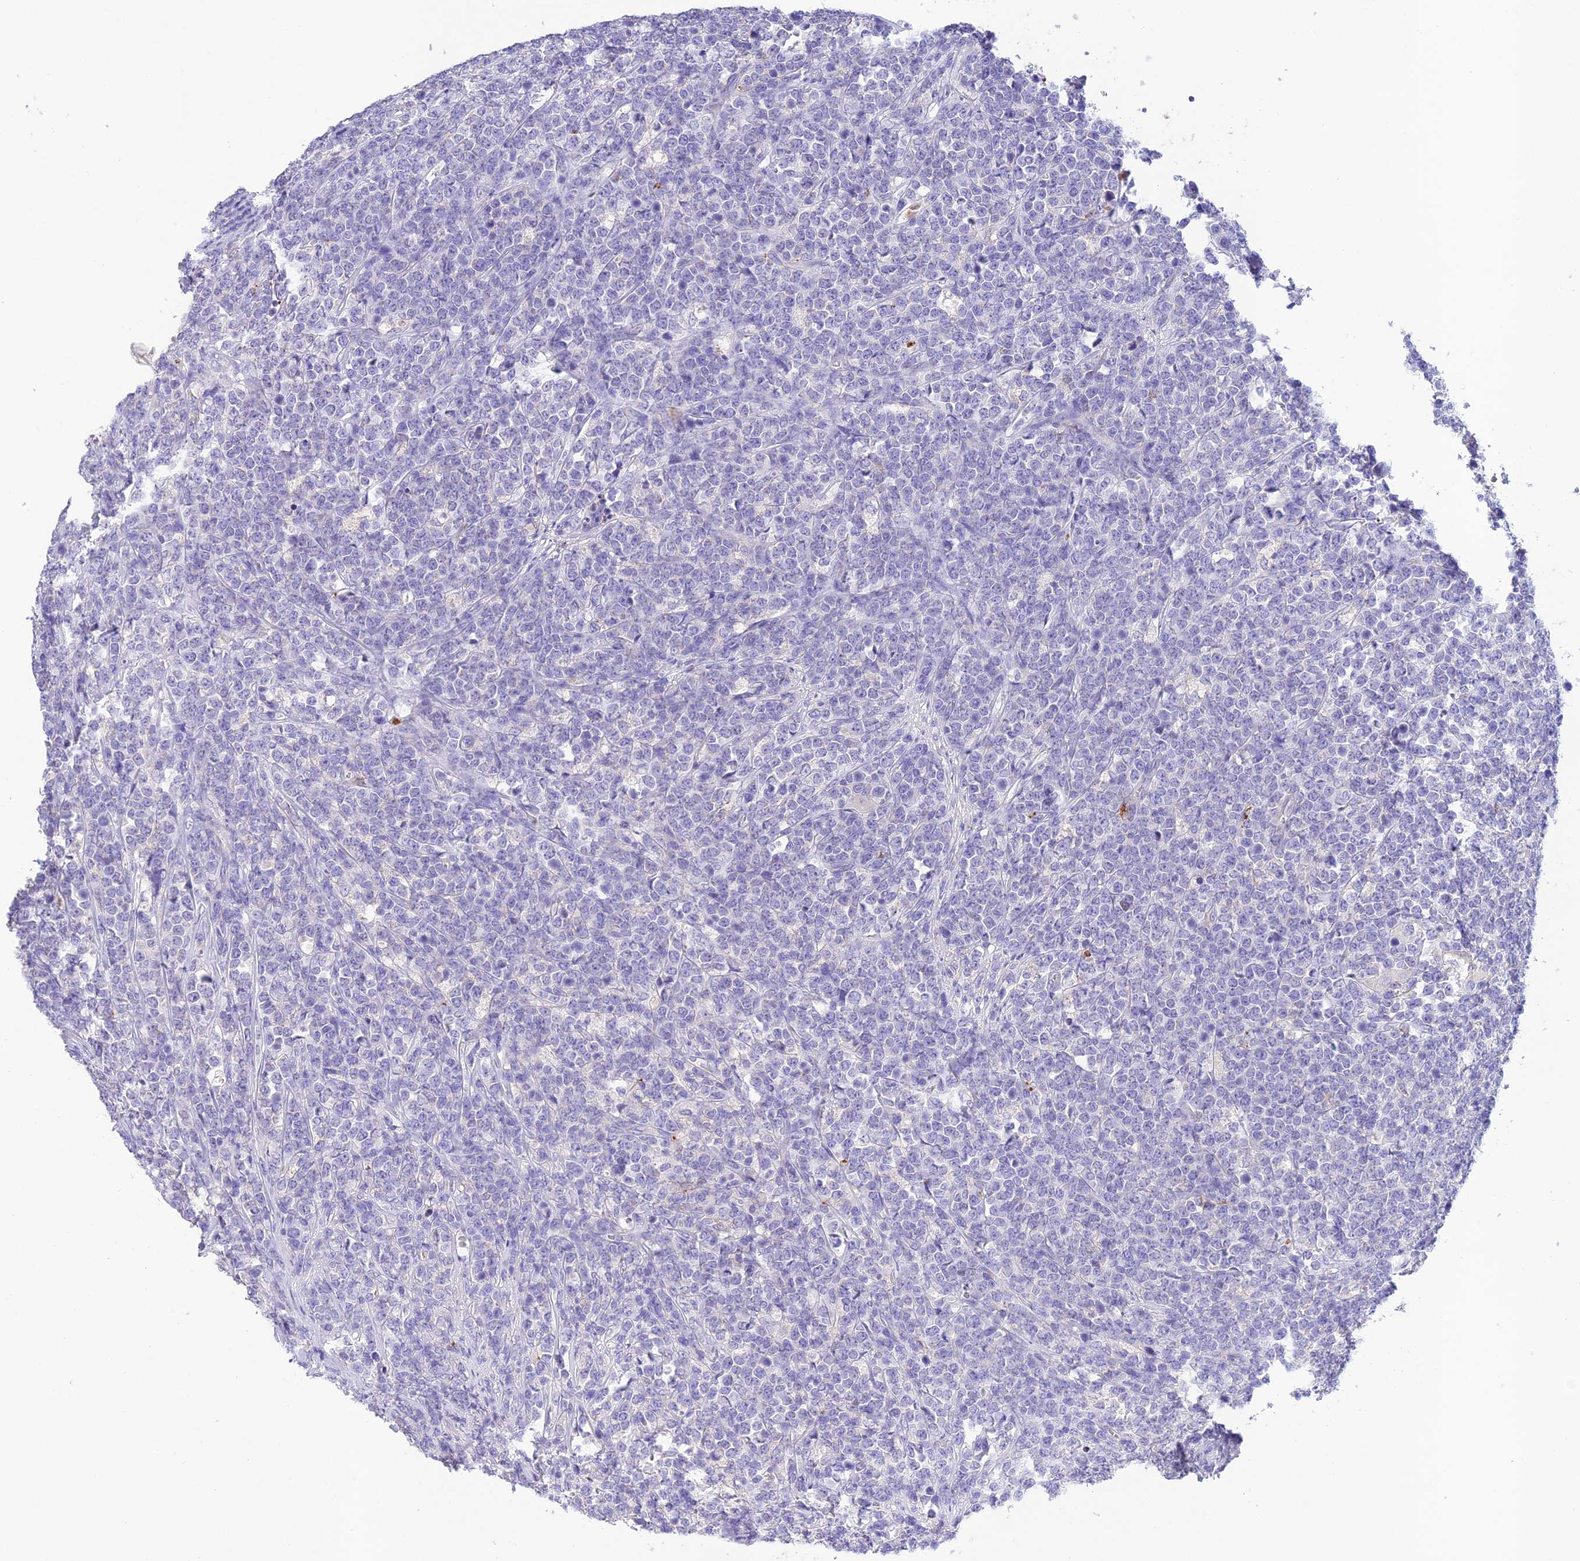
{"staining": {"intensity": "negative", "quantity": "none", "location": "none"}, "tissue": "lymphoma", "cell_type": "Tumor cells", "image_type": "cancer", "snomed": [{"axis": "morphology", "description": "Malignant lymphoma, non-Hodgkin's type, High grade"}, {"axis": "topography", "description": "Small intestine"}], "caption": "IHC micrograph of high-grade malignant lymphoma, non-Hodgkin's type stained for a protein (brown), which displays no expression in tumor cells.", "gene": "MS4A5", "patient": {"sex": "male", "age": 8}}